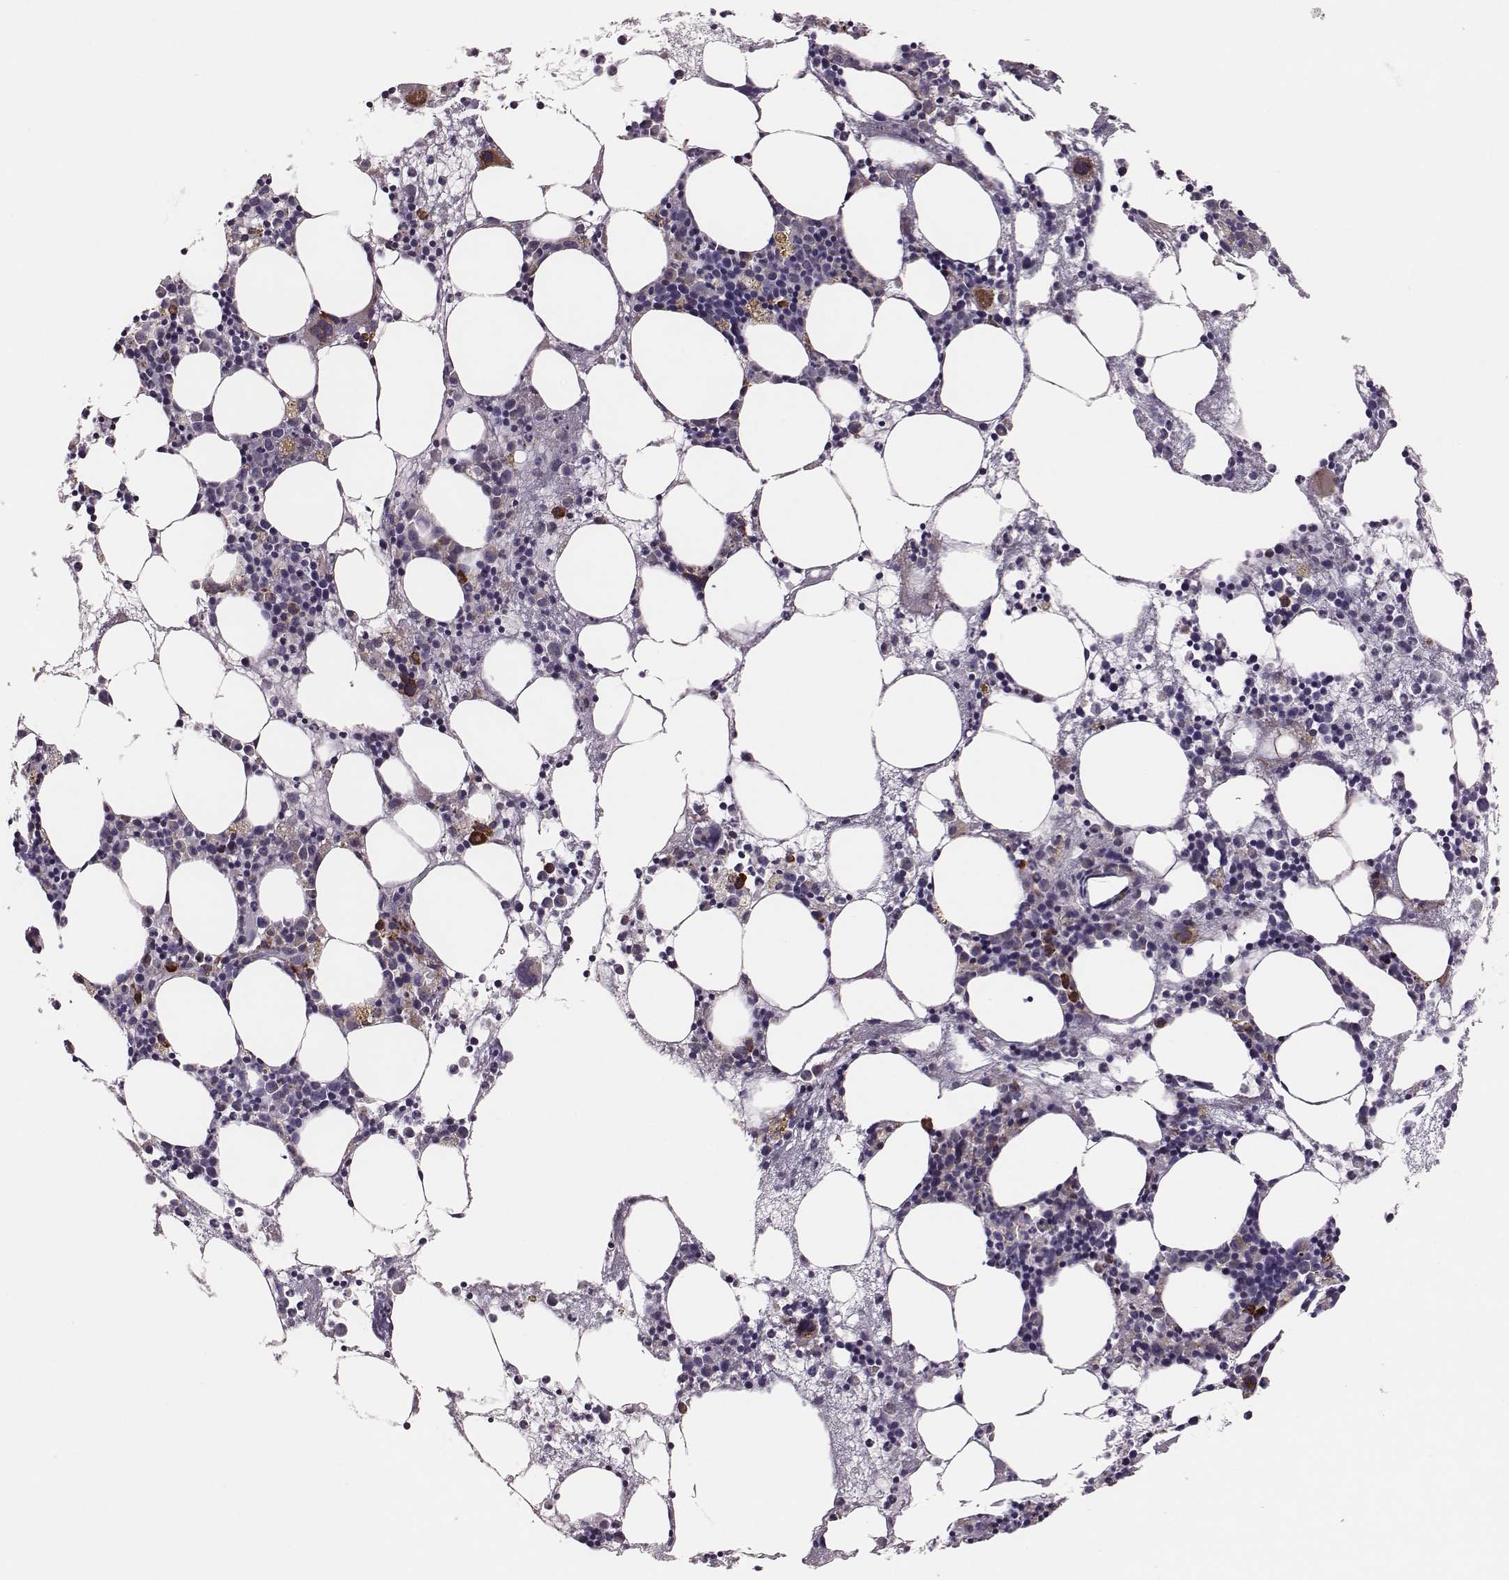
{"staining": {"intensity": "strong", "quantity": "<25%", "location": "cytoplasmic/membranous"}, "tissue": "bone marrow", "cell_type": "Hematopoietic cells", "image_type": "normal", "snomed": [{"axis": "morphology", "description": "Normal tissue, NOS"}, {"axis": "topography", "description": "Bone marrow"}], "caption": "This photomicrograph exhibits immunohistochemistry staining of unremarkable human bone marrow, with medium strong cytoplasmic/membranous staining in about <25% of hematopoietic cells.", "gene": "SELENOI", "patient": {"sex": "male", "age": 54}}